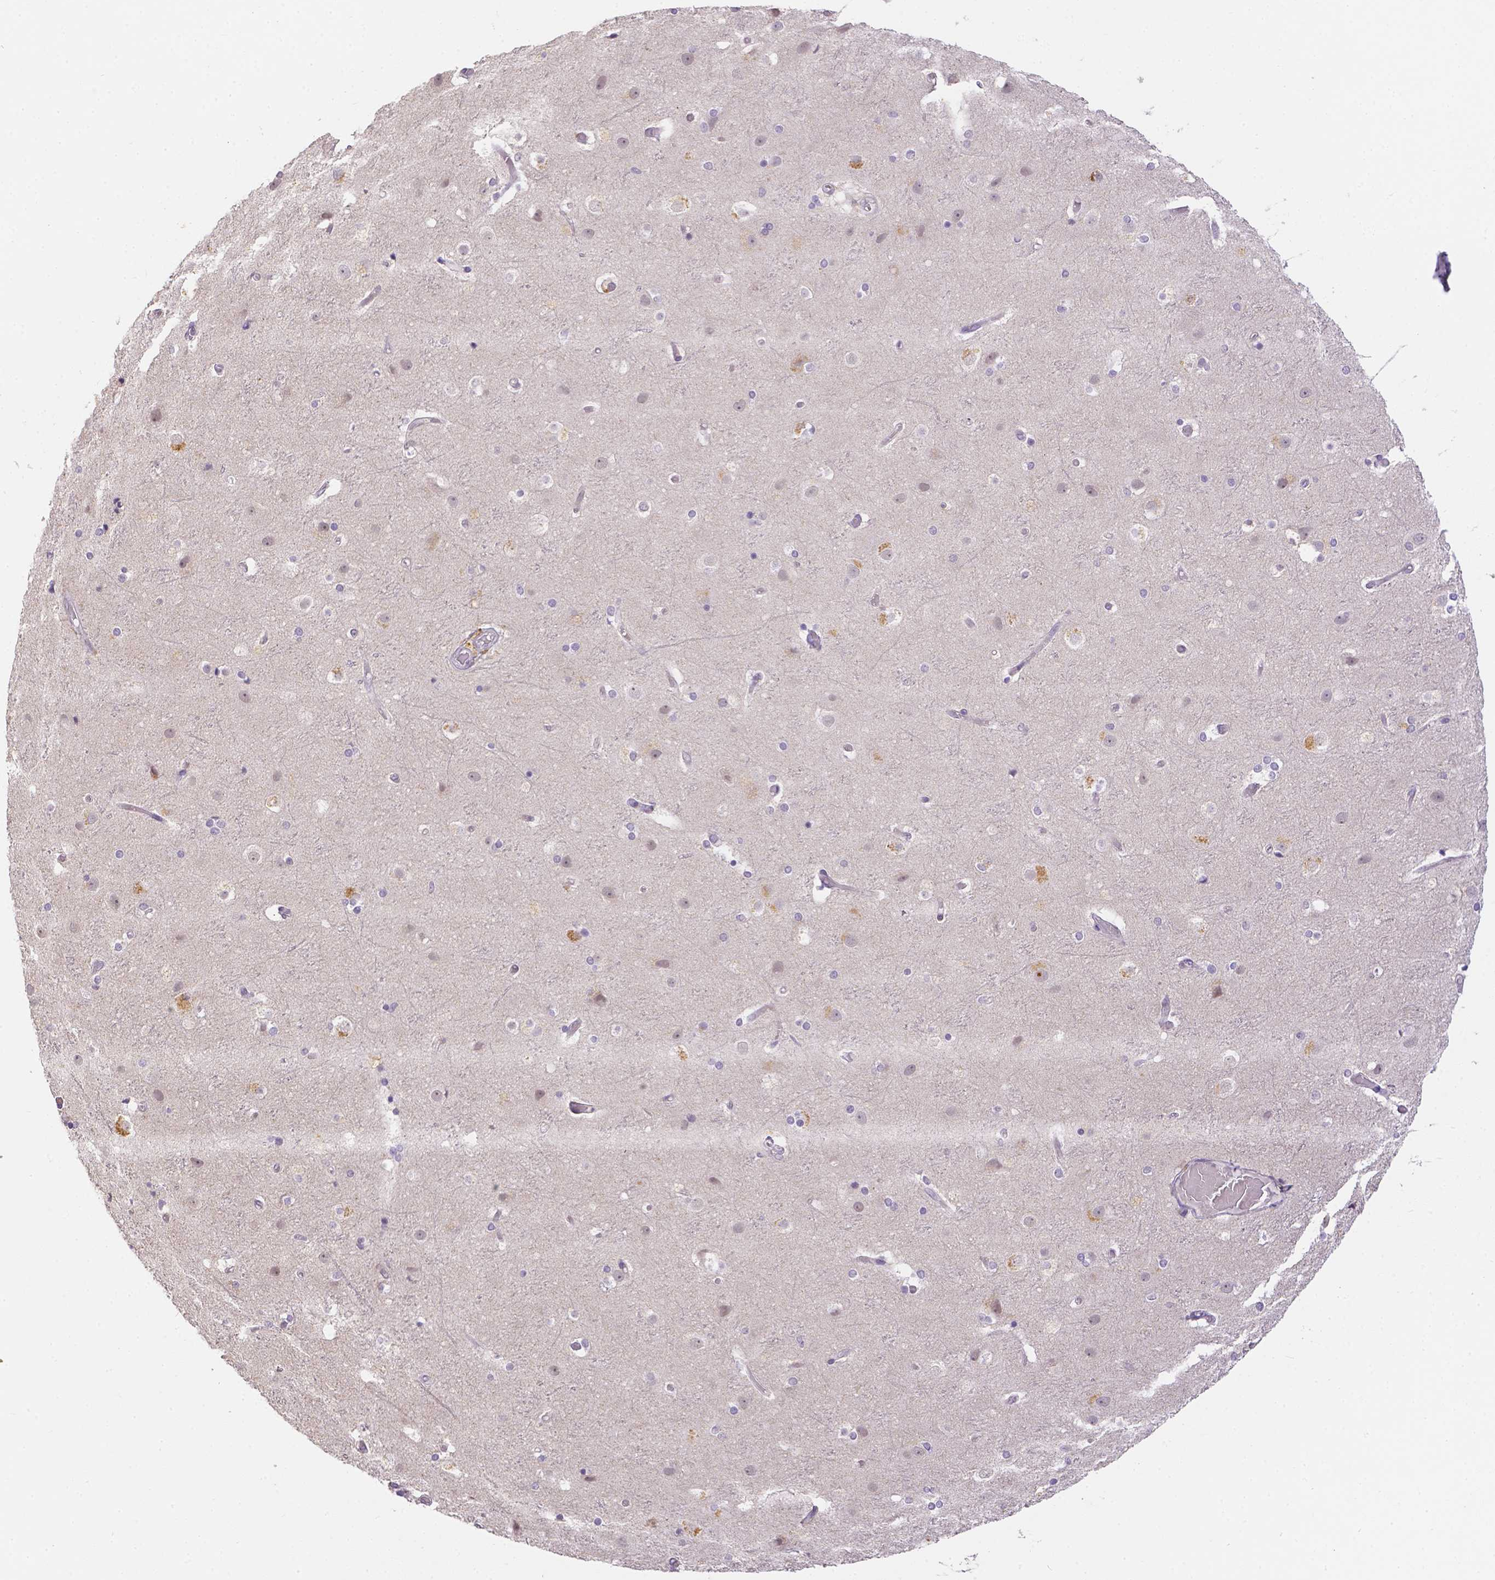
{"staining": {"intensity": "negative", "quantity": "none", "location": "none"}, "tissue": "cerebral cortex", "cell_type": "Endothelial cells", "image_type": "normal", "snomed": [{"axis": "morphology", "description": "Normal tissue, NOS"}, {"axis": "topography", "description": "Cerebral cortex"}], "caption": "Histopathology image shows no protein positivity in endothelial cells of normal cerebral cortex.", "gene": "ZNF280B", "patient": {"sex": "female", "age": 52}}